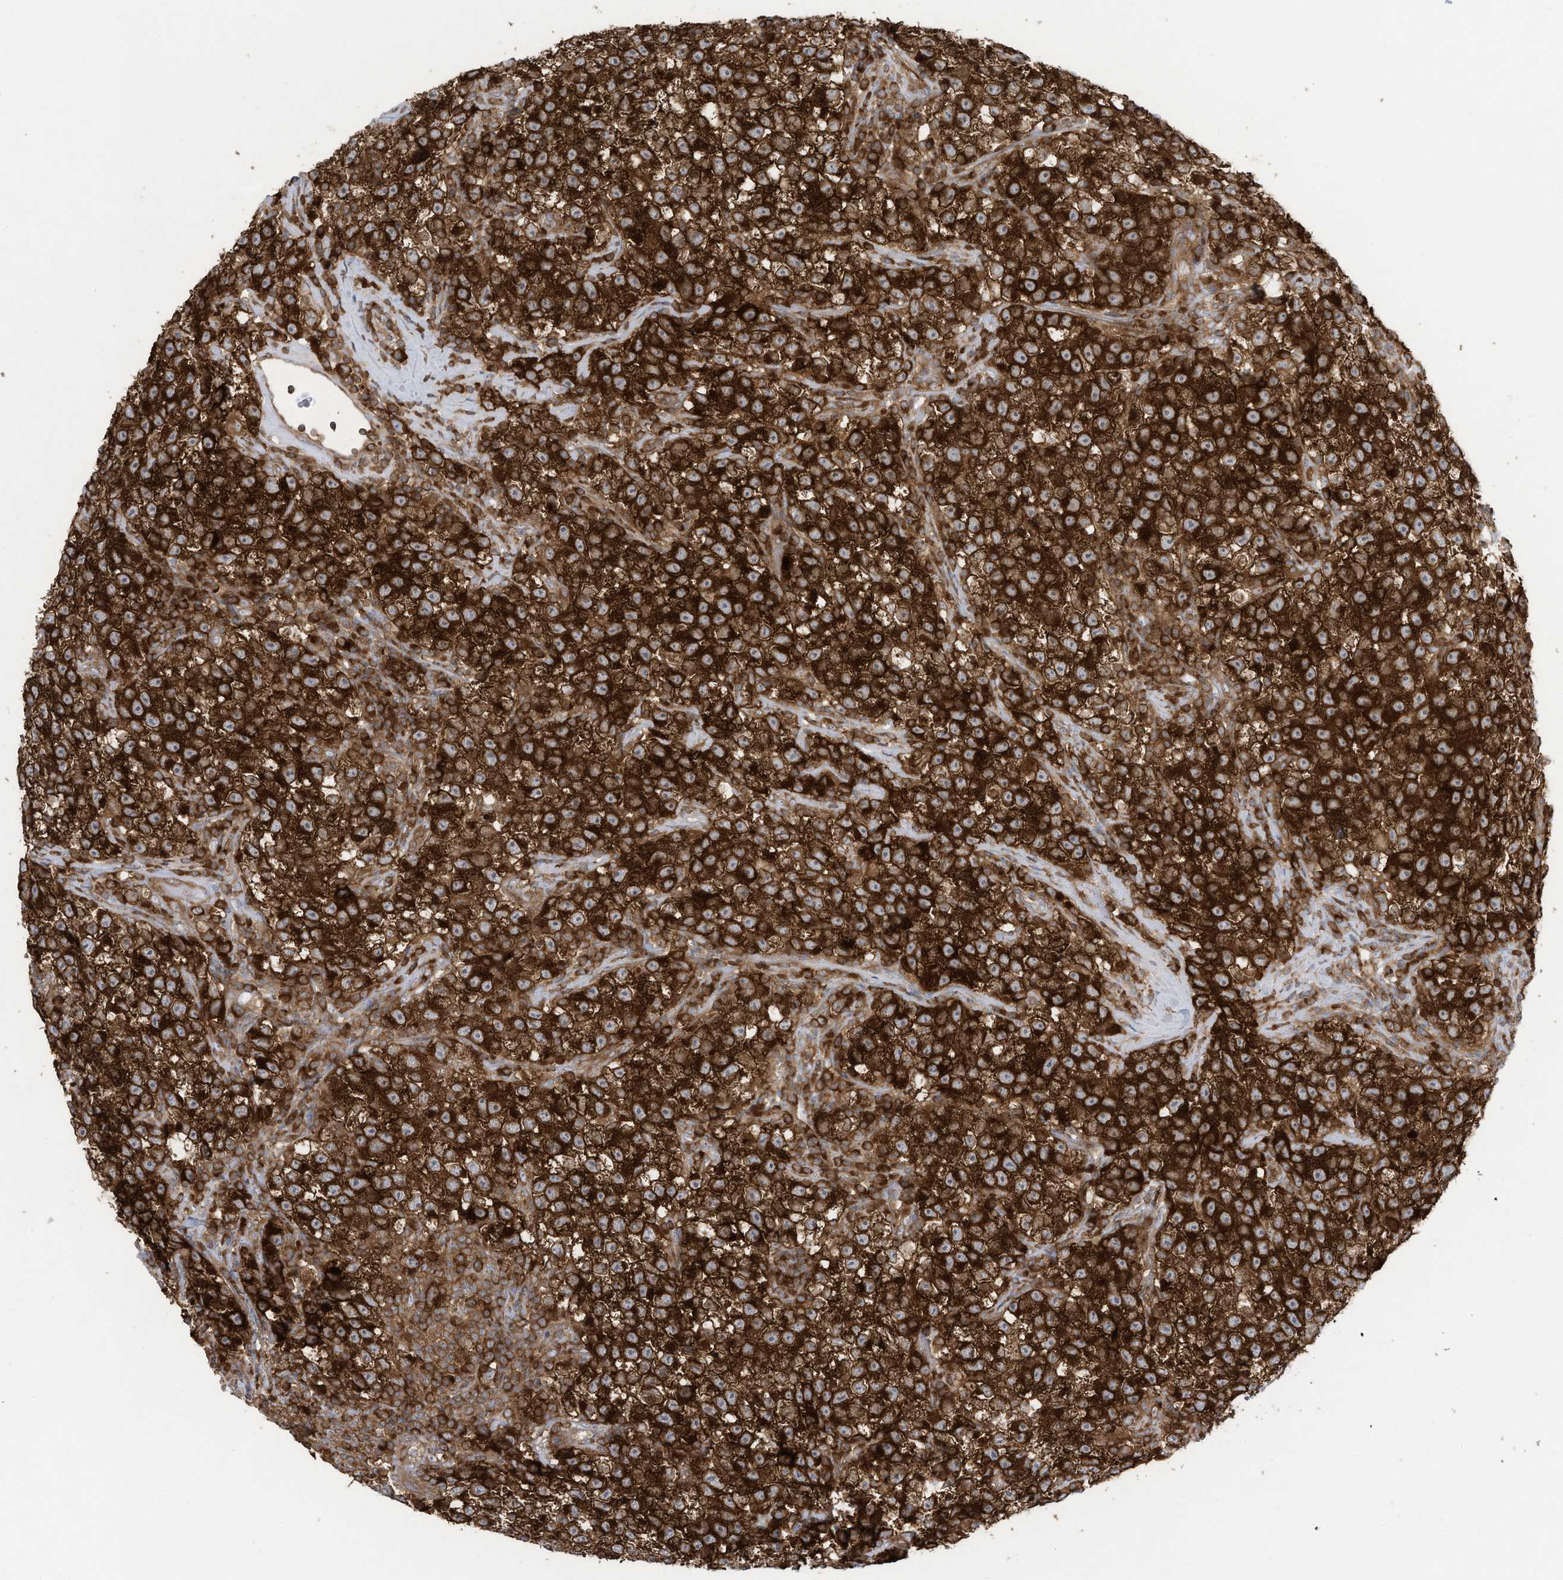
{"staining": {"intensity": "strong", "quantity": ">75%", "location": "cytoplasmic/membranous,nuclear"}, "tissue": "testis cancer", "cell_type": "Tumor cells", "image_type": "cancer", "snomed": [{"axis": "morphology", "description": "Seminoma, NOS"}, {"axis": "topography", "description": "Testis"}], "caption": "Tumor cells demonstrate high levels of strong cytoplasmic/membranous and nuclear expression in approximately >75% of cells in human testis cancer (seminoma). The staining was performed using DAB (3,3'-diaminobenzidine), with brown indicating positive protein expression. Nuclei are stained blue with hematoxylin.", "gene": "OLA1", "patient": {"sex": "male", "age": 22}}